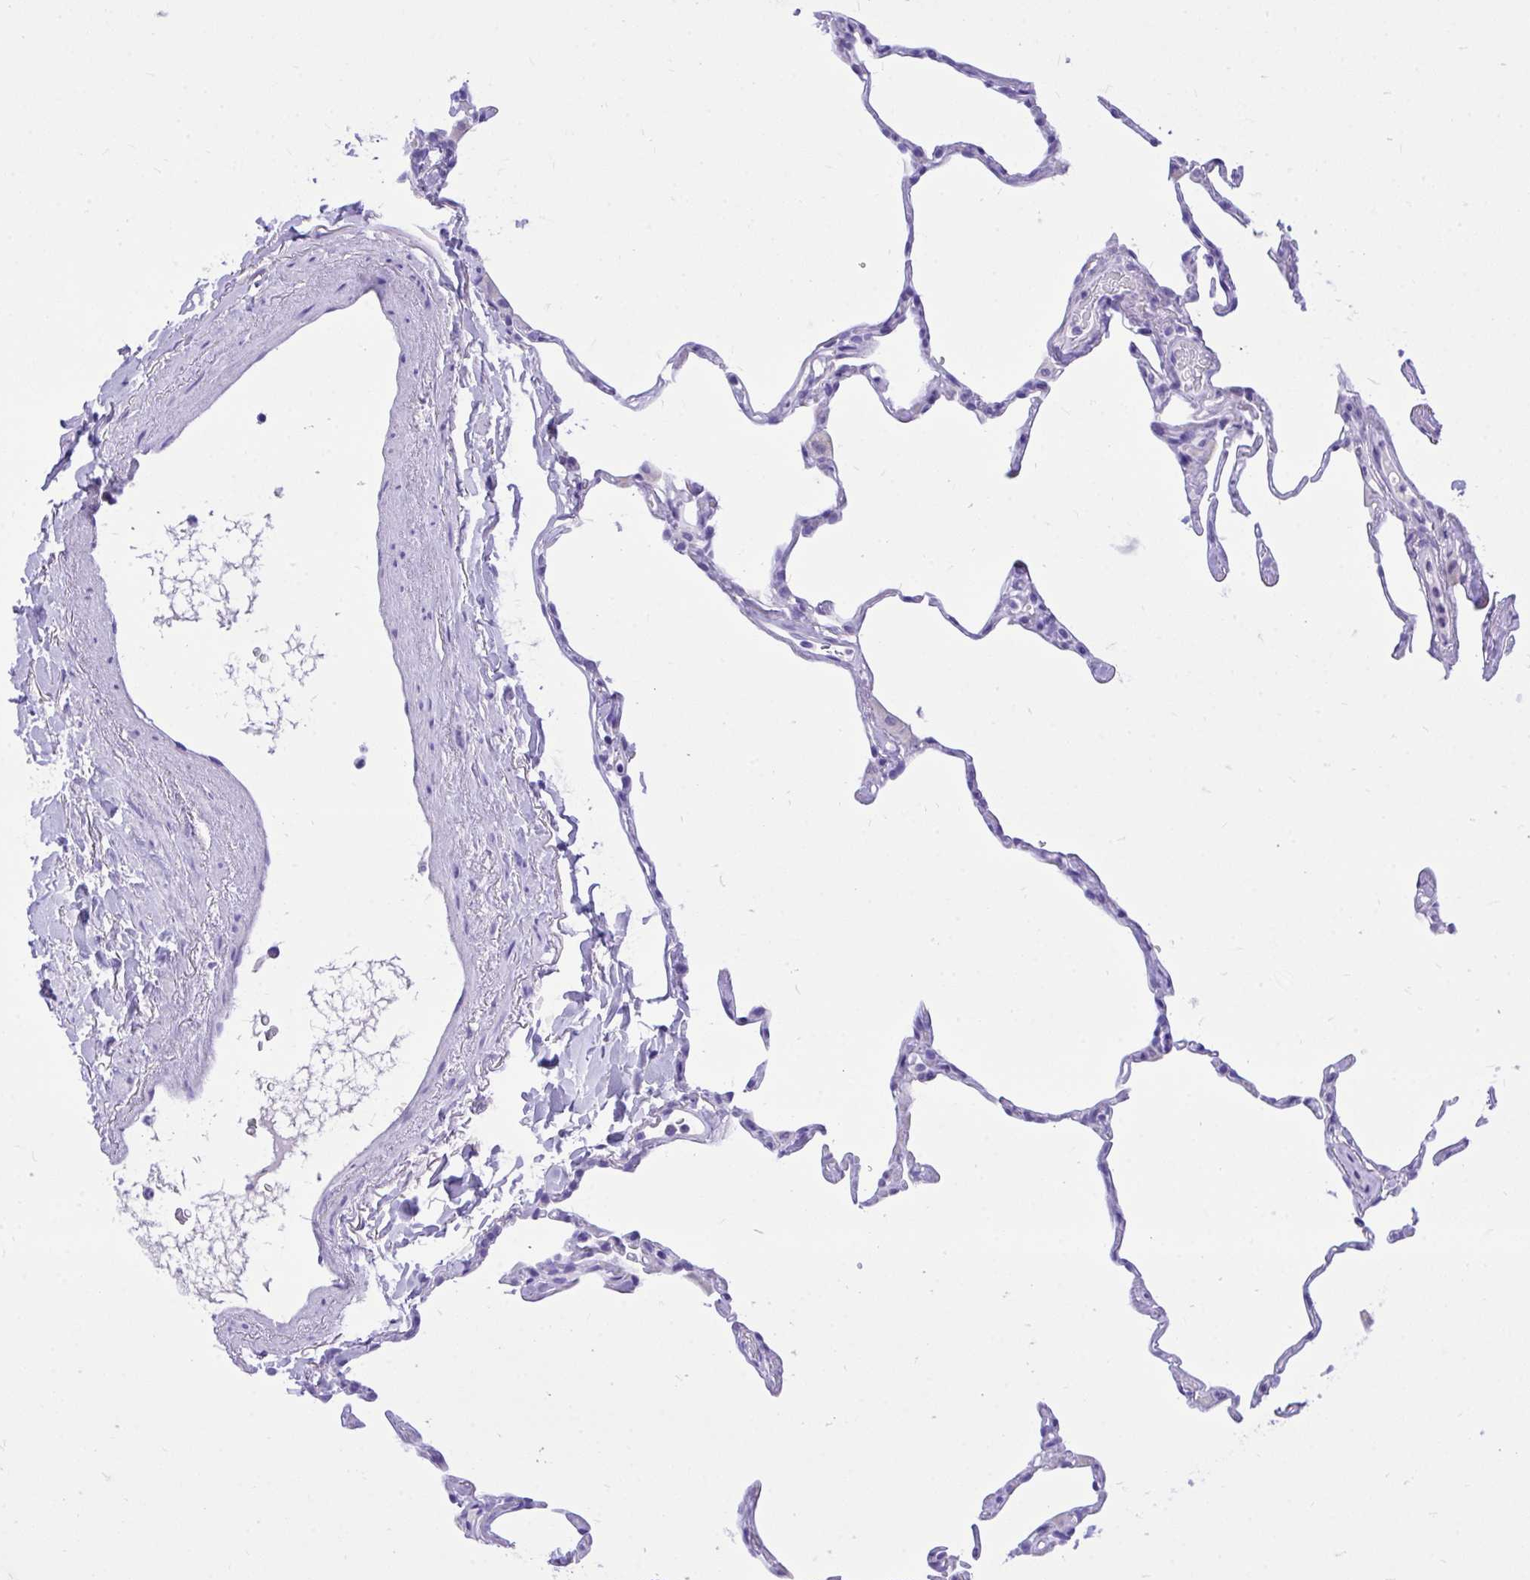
{"staining": {"intensity": "negative", "quantity": "none", "location": "none"}, "tissue": "lung", "cell_type": "Alveolar cells", "image_type": "normal", "snomed": [{"axis": "morphology", "description": "Normal tissue, NOS"}, {"axis": "topography", "description": "Lung"}], "caption": "Immunohistochemistry histopathology image of benign lung stained for a protein (brown), which shows no positivity in alveolar cells. Brightfield microscopy of IHC stained with DAB (brown) and hematoxylin (blue), captured at high magnification.", "gene": "MON1A", "patient": {"sex": "male", "age": 65}}